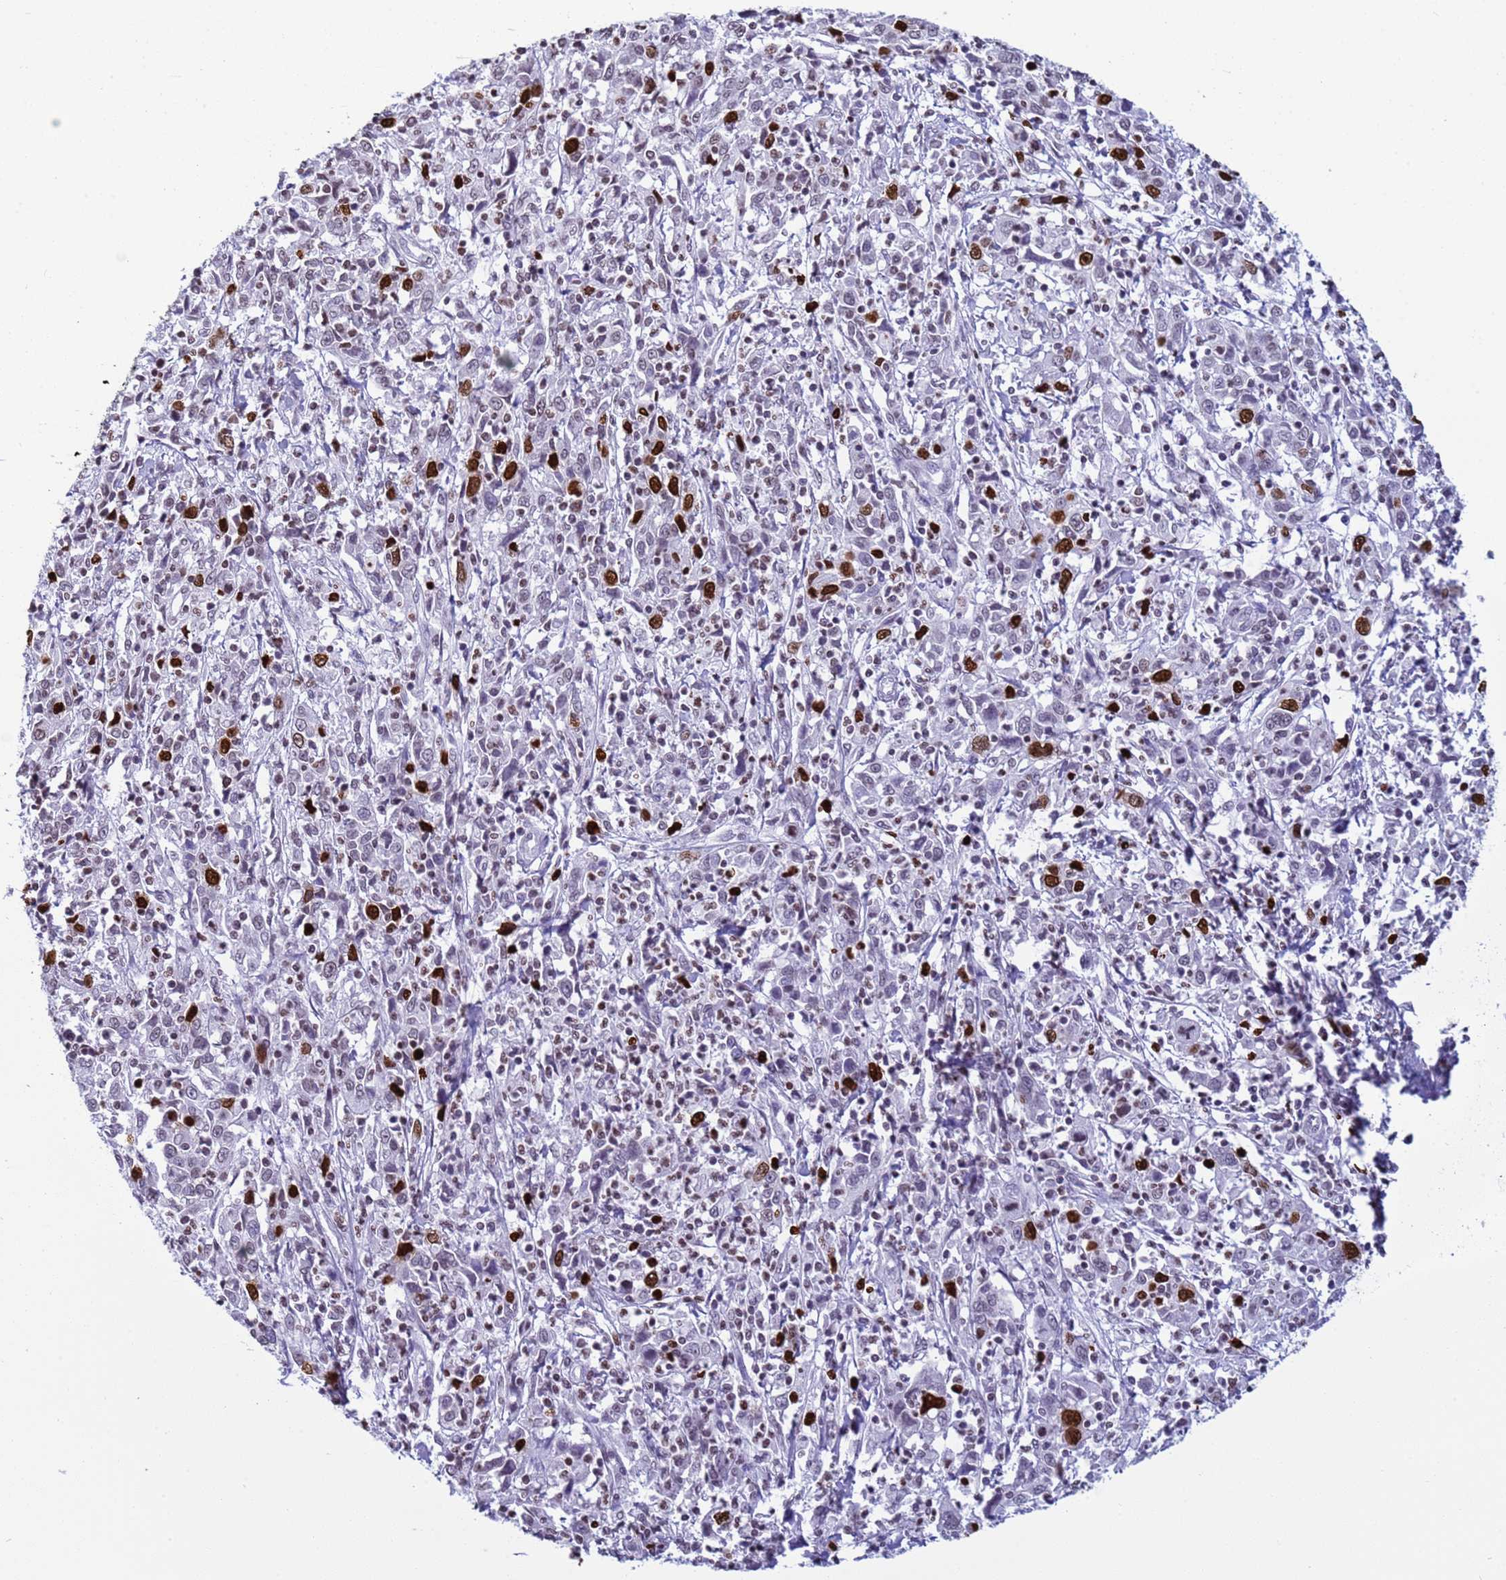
{"staining": {"intensity": "strong", "quantity": "<25%", "location": "nuclear"}, "tissue": "cervical cancer", "cell_type": "Tumor cells", "image_type": "cancer", "snomed": [{"axis": "morphology", "description": "Squamous cell carcinoma, NOS"}, {"axis": "topography", "description": "Cervix"}], "caption": "Squamous cell carcinoma (cervical) stained with a protein marker displays strong staining in tumor cells.", "gene": "H4C8", "patient": {"sex": "female", "age": 46}}